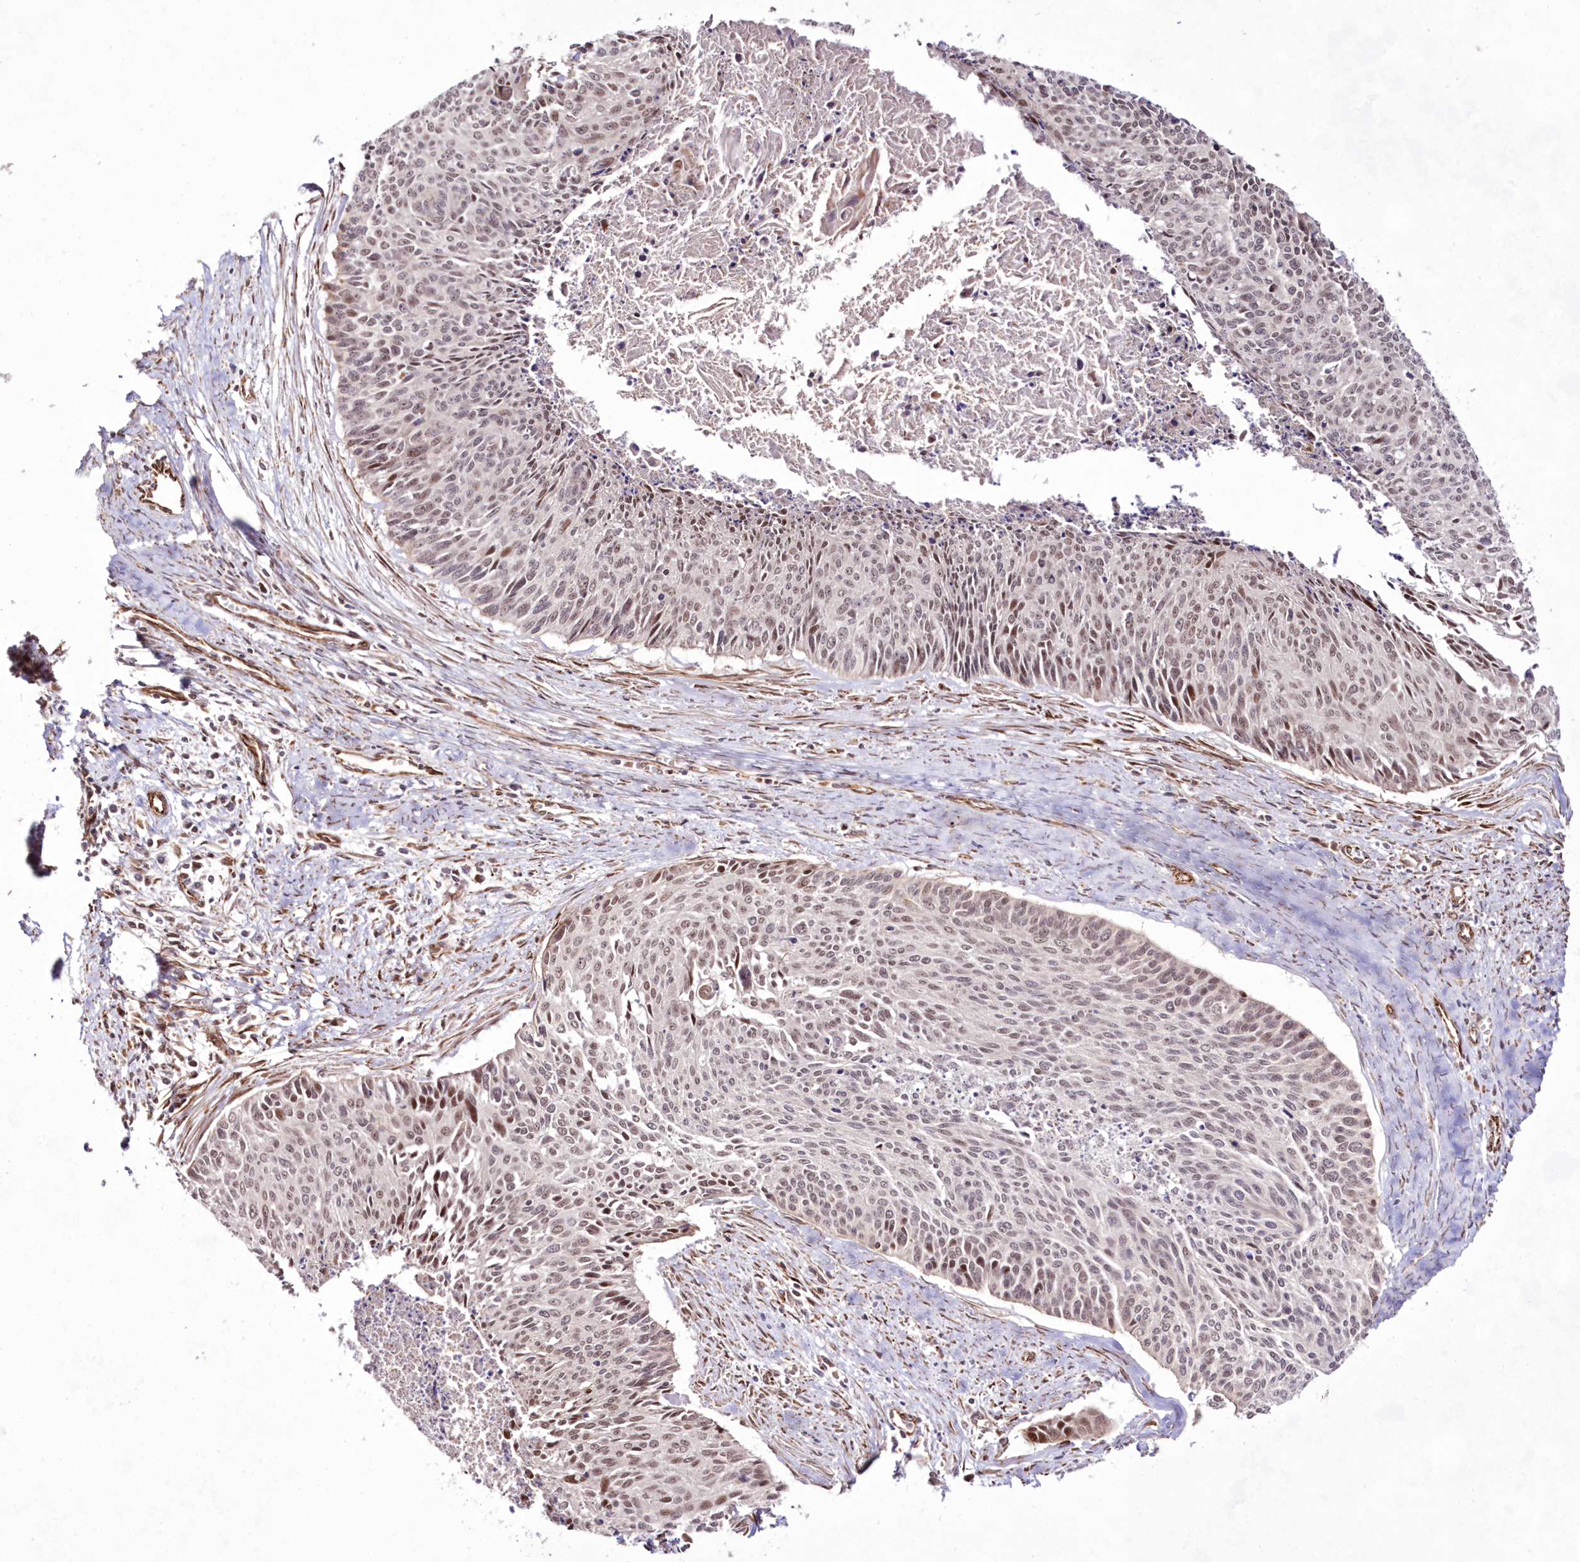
{"staining": {"intensity": "weak", "quantity": "25%-75%", "location": "nuclear"}, "tissue": "cervical cancer", "cell_type": "Tumor cells", "image_type": "cancer", "snomed": [{"axis": "morphology", "description": "Squamous cell carcinoma, NOS"}, {"axis": "topography", "description": "Cervix"}], "caption": "About 25%-75% of tumor cells in cervical squamous cell carcinoma reveal weak nuclear protein staining as visualized by brown immunohistochemical staining.", "gene": "SNIP1", "patient": {"sex": "female", "age": 55}}